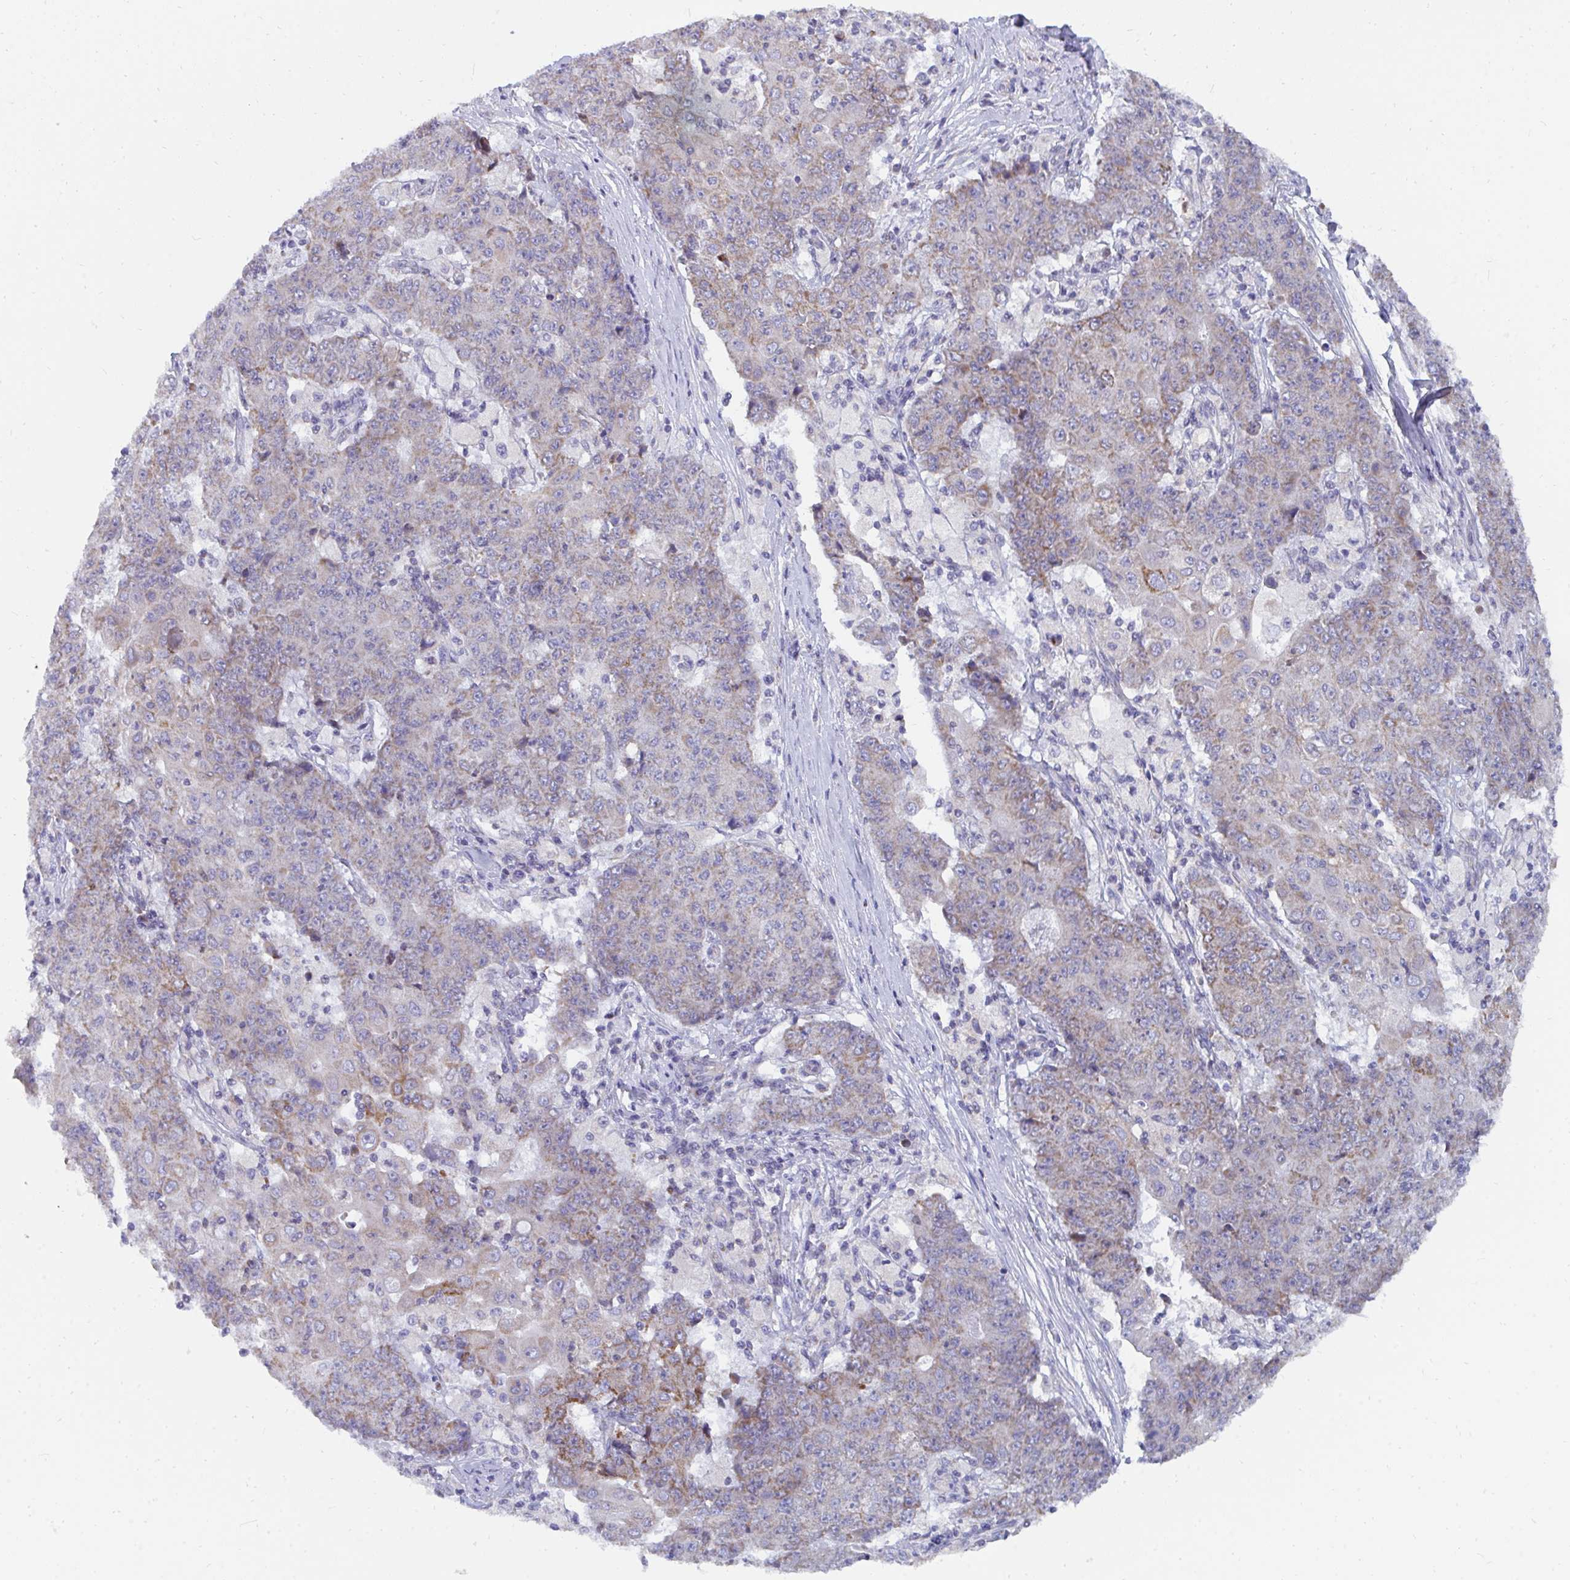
{"staining": {"intensity": "moderate", "quantity": "25%-75%", "location": "cytoplasmic/membranous"}, "tissue": "ovarian cancer", "cell_type": "Tumor cells", "image_type": "cancer", "snomed": [{"axis": "morphology", "description": "Carcinoma, endometroid"}, {"axis": "topography", "description": "Ovary"}], "caption": "Protein staining of endometroid carcinoma (ovarian) tissue demonstrates moderate cytoplasmic/membranous expression in approximately 25%-75% of tumor cells.", "gene": "PC", "patient": {"sex": "female", "age": 42}}